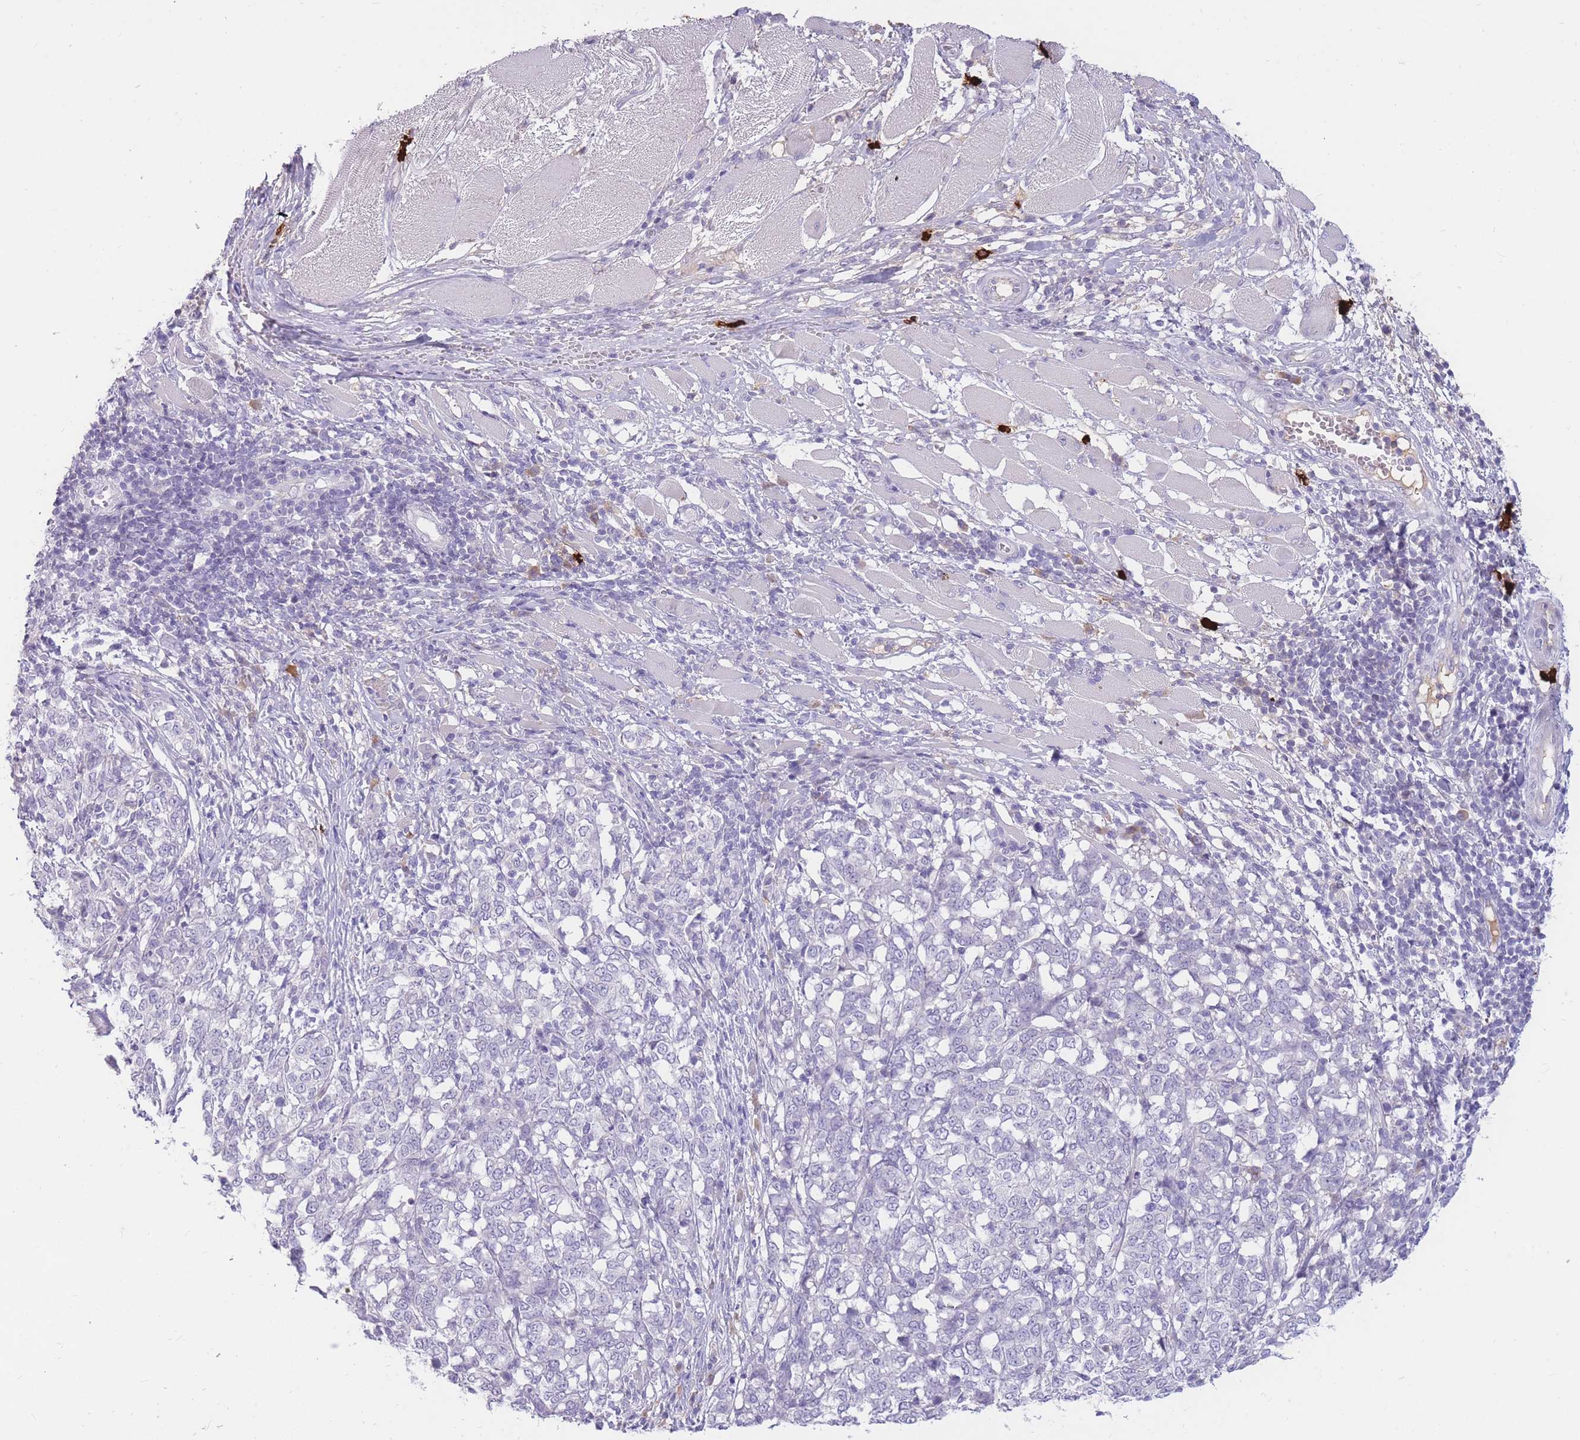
{"staining": {"intensity": "negative", "quantity": "none", "location": "none"}, "tissue": "melanoma", "cell_type": "Tumor cells", "image_type": "cancer", "snomed": [{"axis": "morphology", "description": "Malignant melanoma, NOS"}, {"axis": "topography", "description": "Skin"}], "caption": "Tumor cells are negative for brown protein staining in melanoma. (DAB IHC with hematoxylin counter stain).", "gene": "TPSD1", "patient": {"sex": "female", "age": 72}}